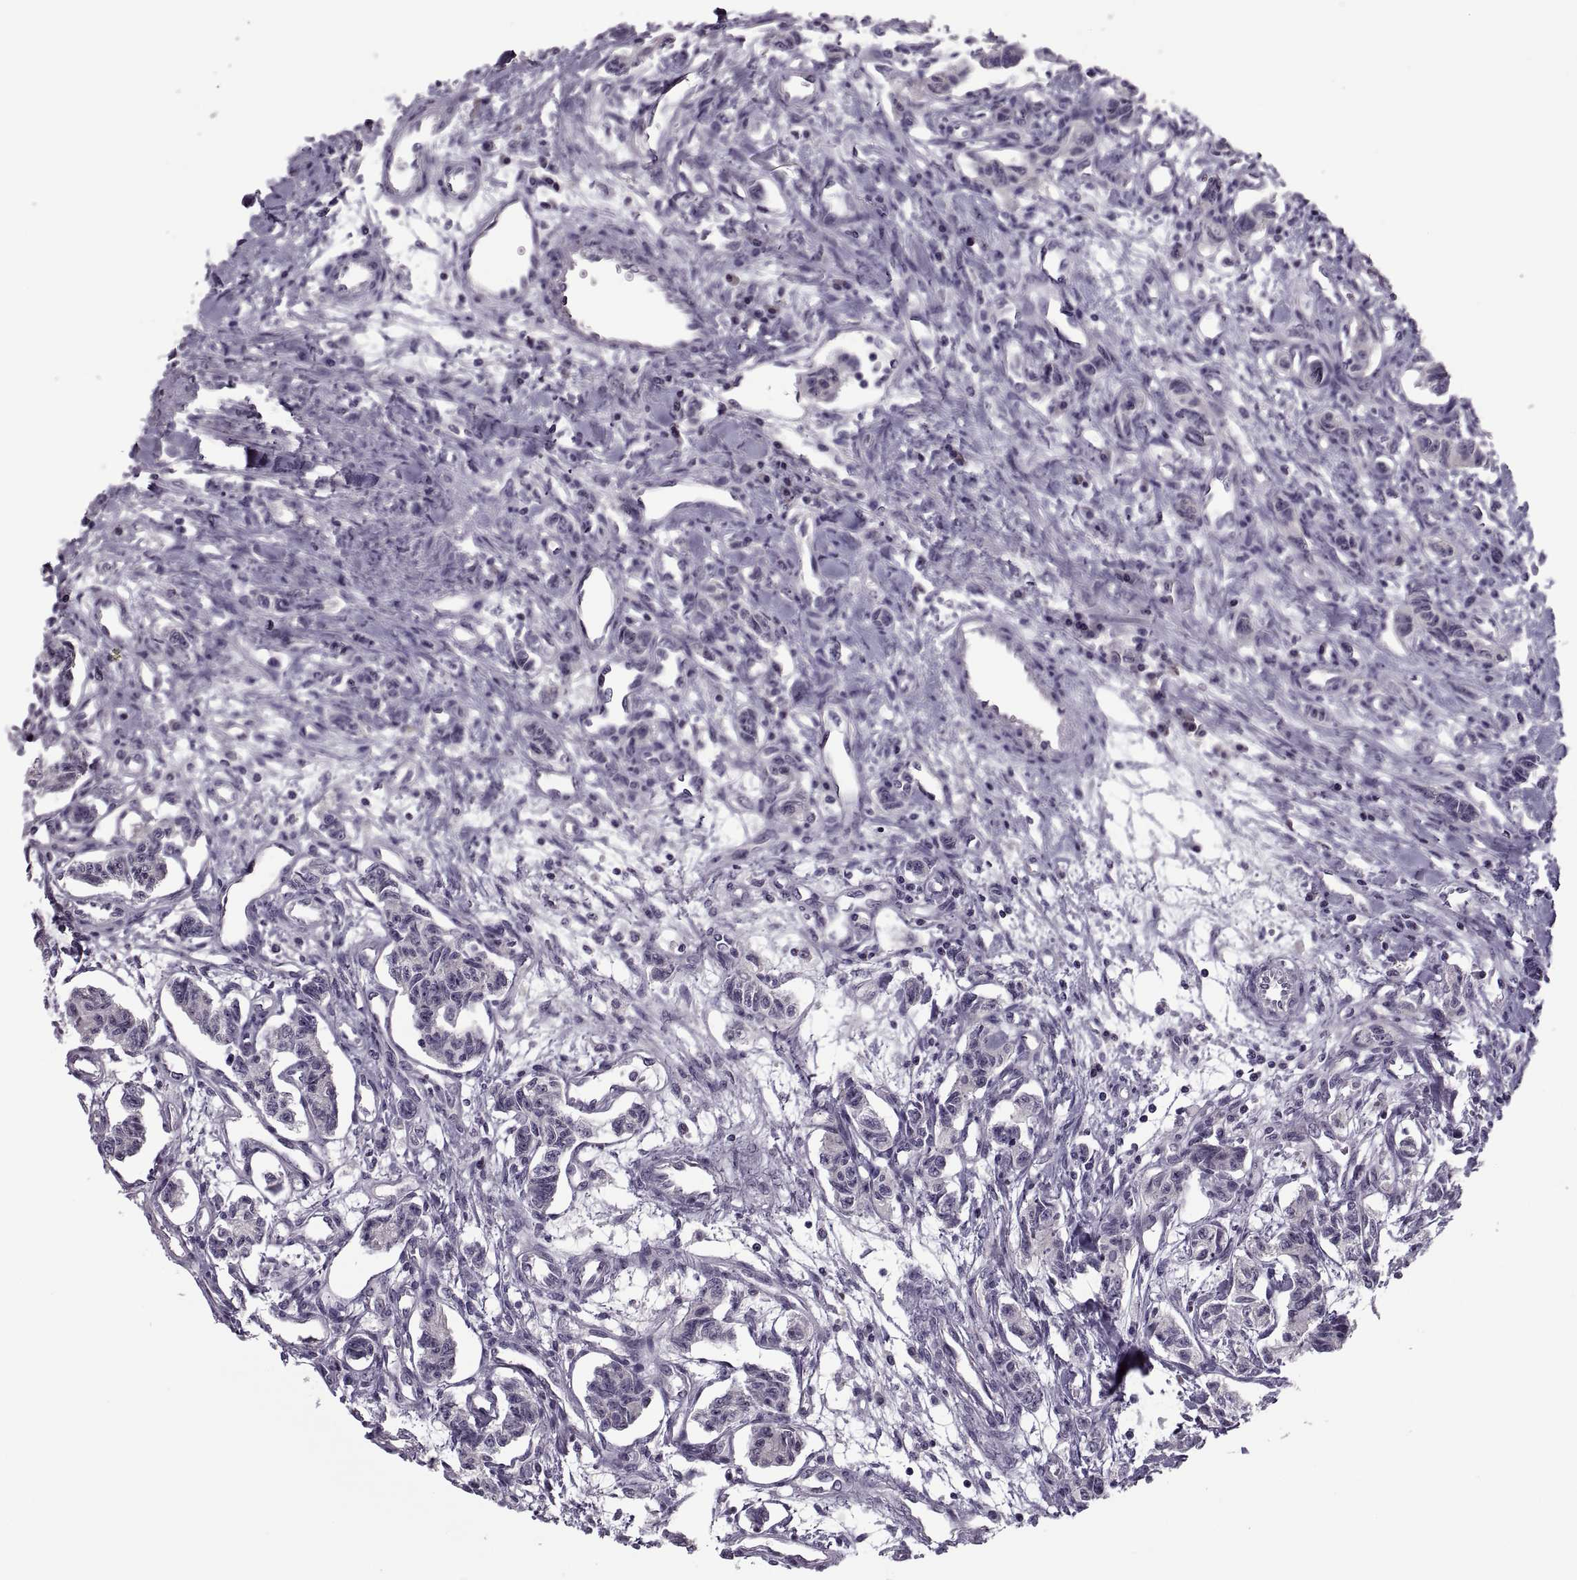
{"staining": {"intensity": "negative", "quantity": "none", "location": "none"}, "tissue": "carcinoid", "cell_type": "Tumor cells", "image_type": "cancer", "snomed": [{"axis": "morphology", "description": "Carcinoid, malignant, NOS"}, {"axis": "topography", "description": "Kidney"}], "caption": "DAB immunohistochemical staining of human carcinoid (malignant) displays no significant positivity in tumor cells.", "gene": "PRSS54", "patient": {"sex": "female", "age": 41}}